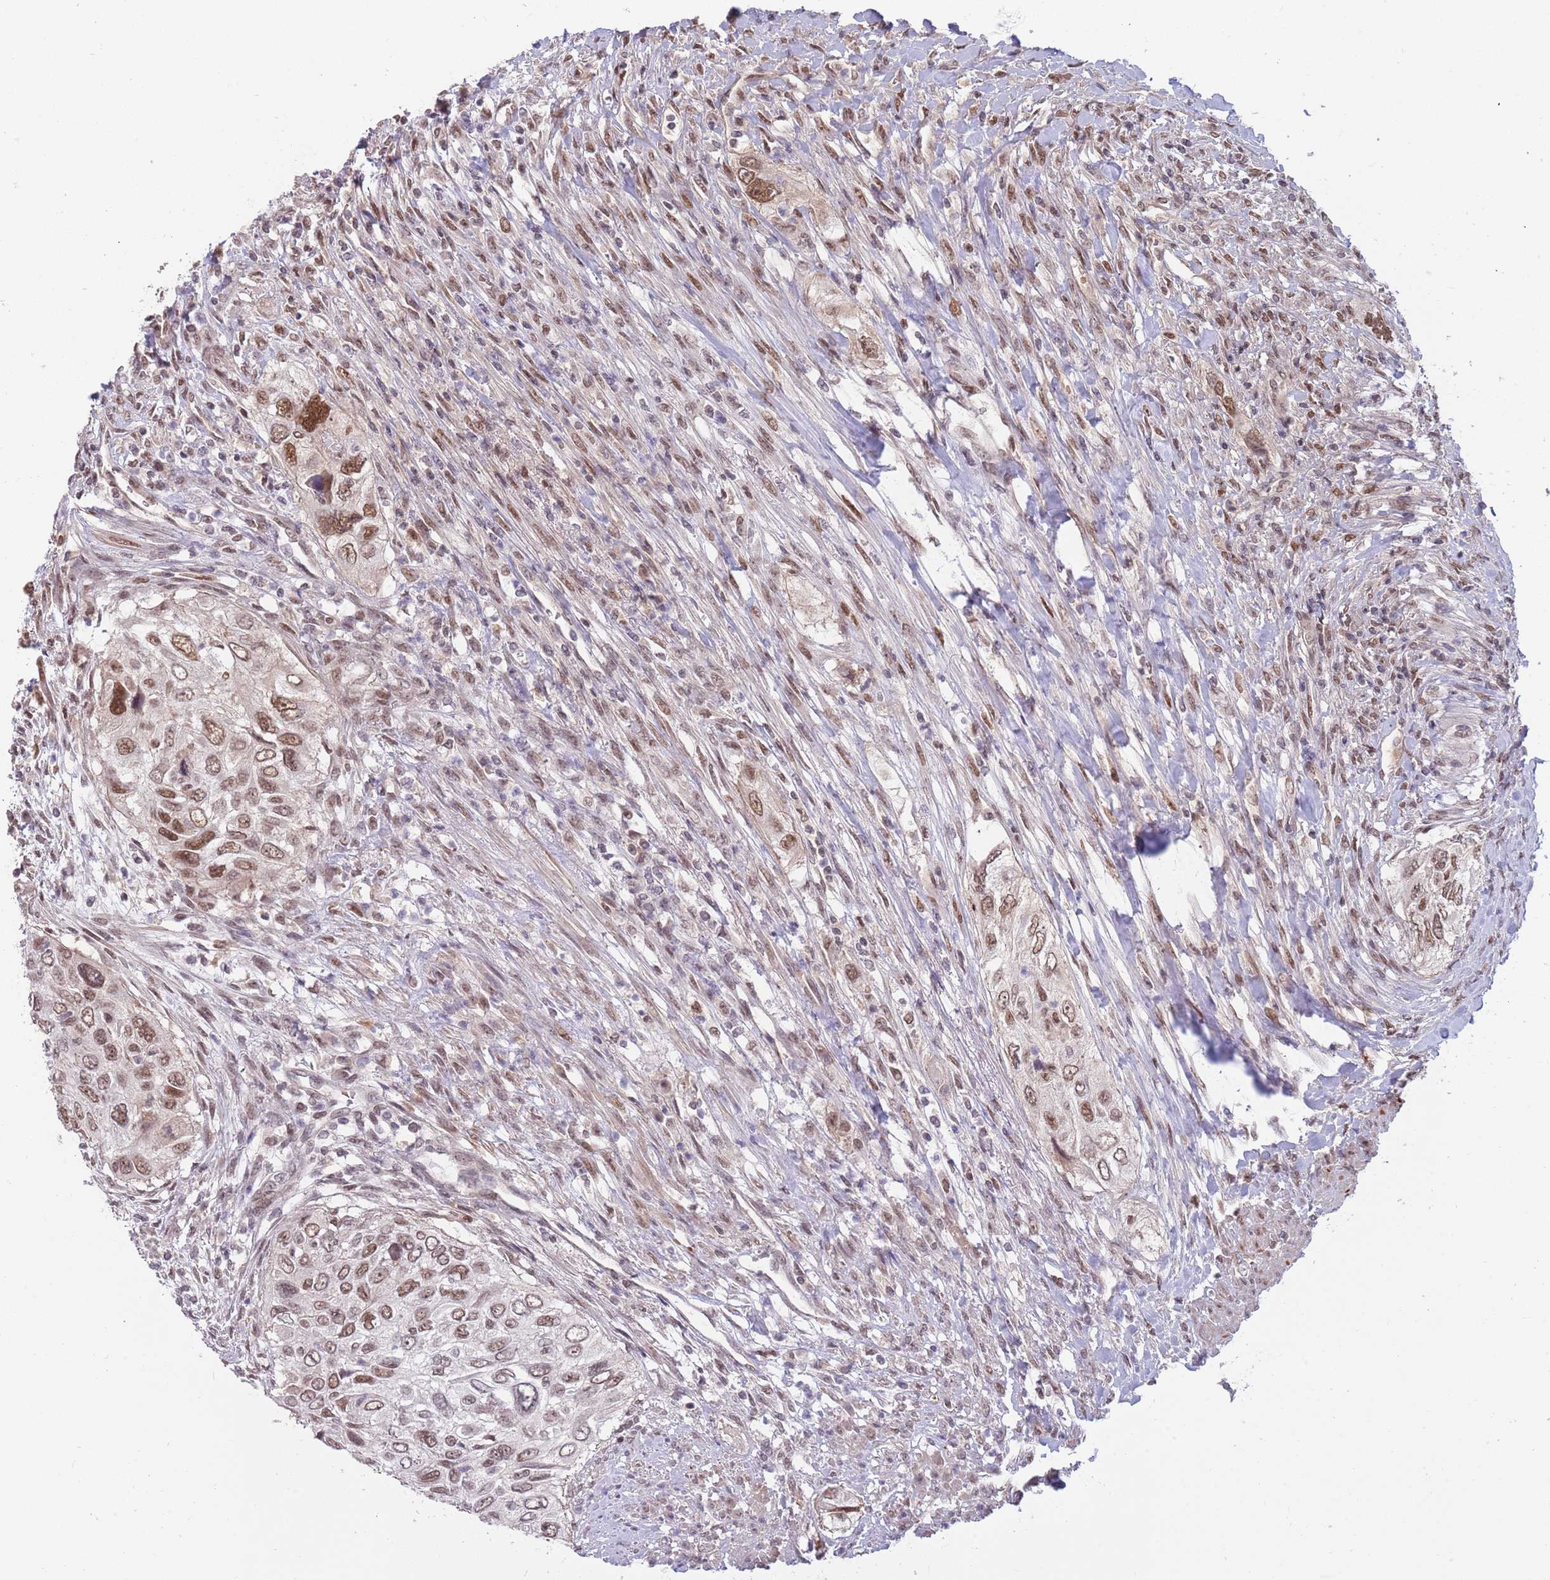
{"staining": {"intensity": "moderate", "quantity": ">75%", "location": "nuclear"}, "tissue": "urothelial cancer", "cell_type": "Tumor cells", "image_type": "cancer", "snomed": [{"axis": "morphology", "description": "Urothelial carcinoma, High grade"}, {"axis": "topography", "description": "Urinary bladder"}], "caption": "The photomicrograph reveals a brown stain indicating the presence of a protein in the nuclear of tumor cells in urothelial cancer.", "gene": "ZBTB7A", "patient": {"sex": "female", "age": 60}}